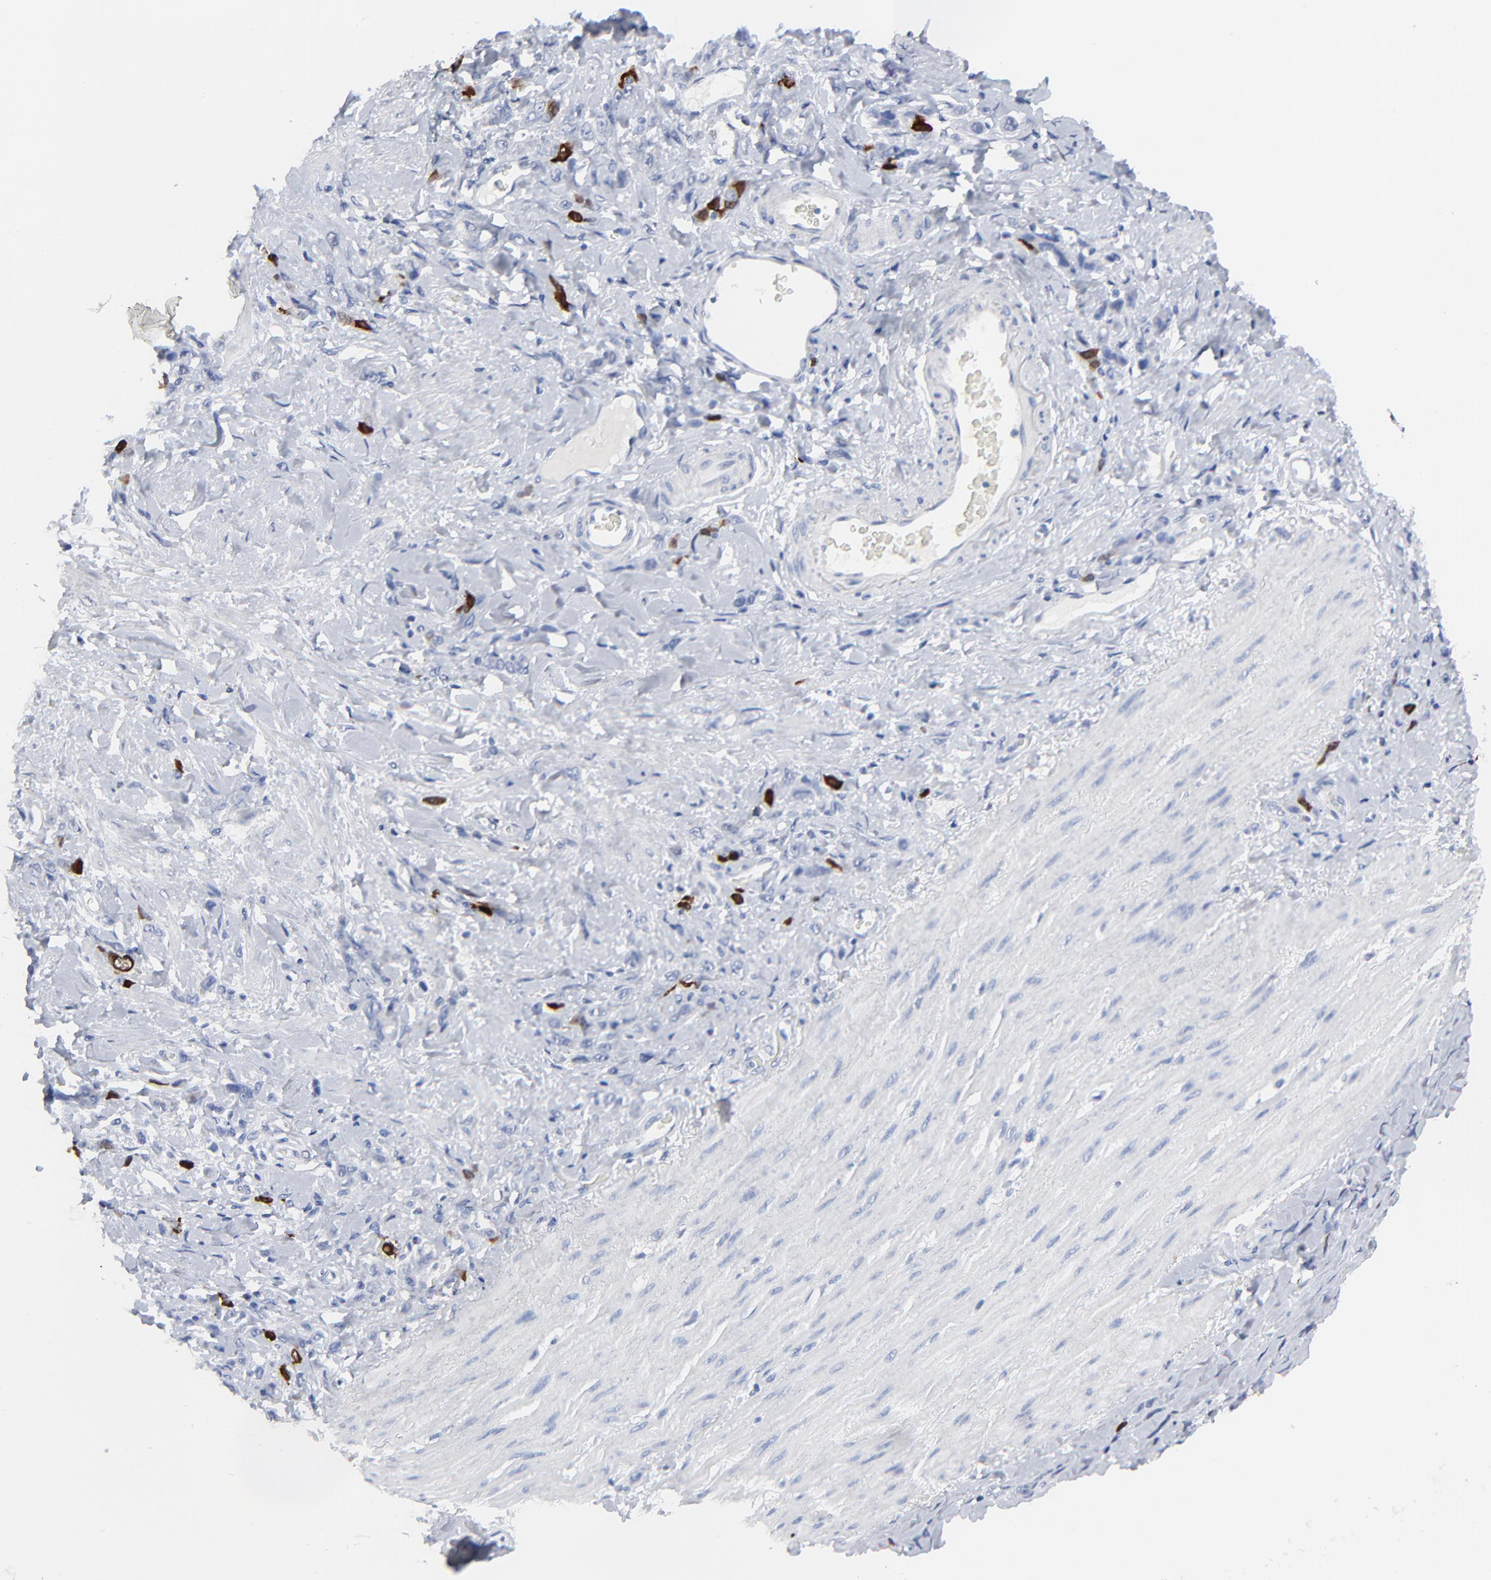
{"staining": {"intensity": "strong", "quantity": "25%-75%", "location": "cytoplasmic/membranous,nuclear"}, "tissue": "stomach cancer", "cell_type": "Tumor cells", "image_type": "cancer", "snomed": [{"axis": "morphology", "description": "Normal tissue, NOS"}, {"axis": "morphology", "description": "Adenocarcinoma, NOS"}, {"axis": "topography", "description": "Stomach"}], "caption": "Brown immunohistochemical staining in human adenocarcinoma (stomach) shows strong cytoplasmic/membranous and nuclear positivity in approximately 25%-75% of tumor cells.", "gene": "CDK1", "patient": {"sex": "male", "age": 82}}